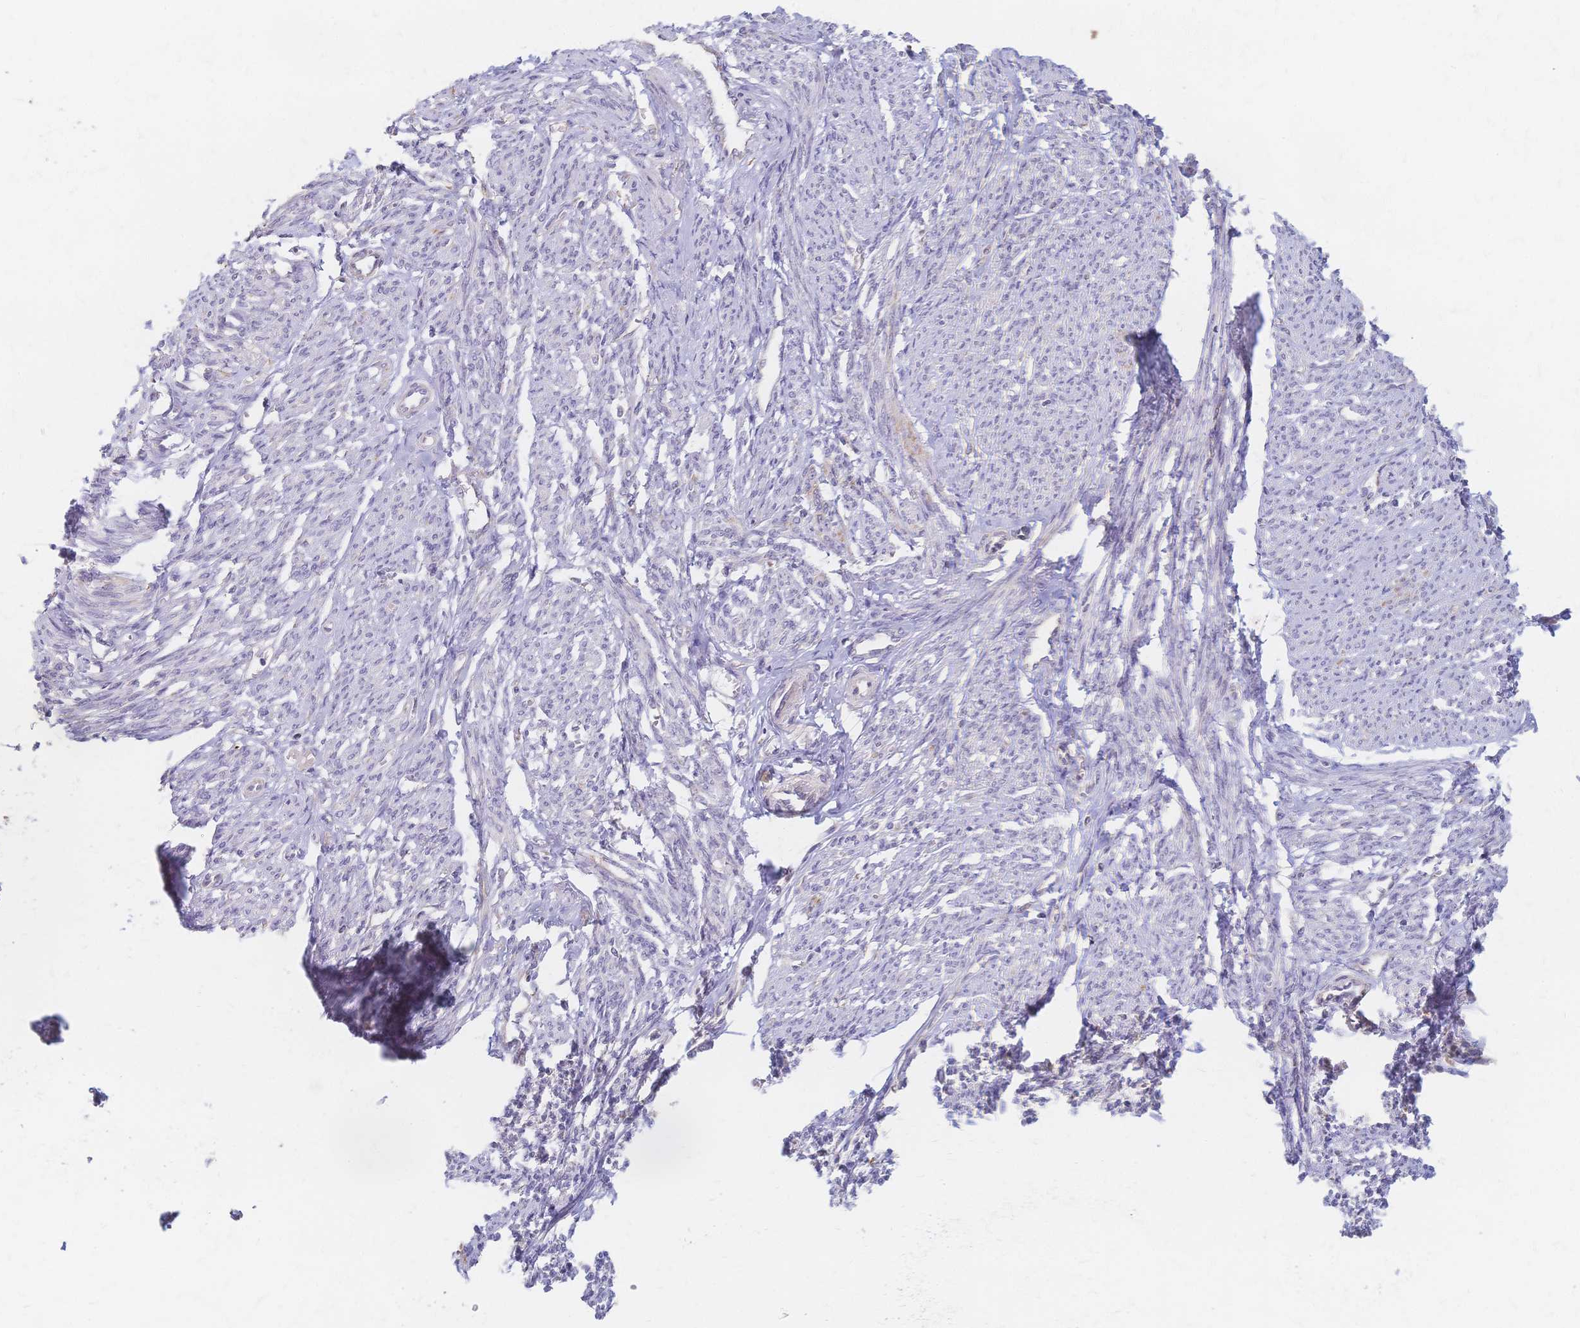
{"staining": {"intensity": "negative", "quantity": "none", "location": "none"}, "tissue": "smooth muscle", "cell_type": "Smooth muscle cells", "image_type": "normal", "snomed": [{"axis": "morphology", "description": "Normal tissue, NOS"}, {"axis": "topography", "description": "Smooth muscle"}], "caption": "DAB (3,3'-diaminobenzidine) immunohistochemical staining of unremarkable smooth muscle shows no significant expression in smooth muscle cells.", "gene": "CYB5A", "patient": {"sex": "female", "age": 65}}